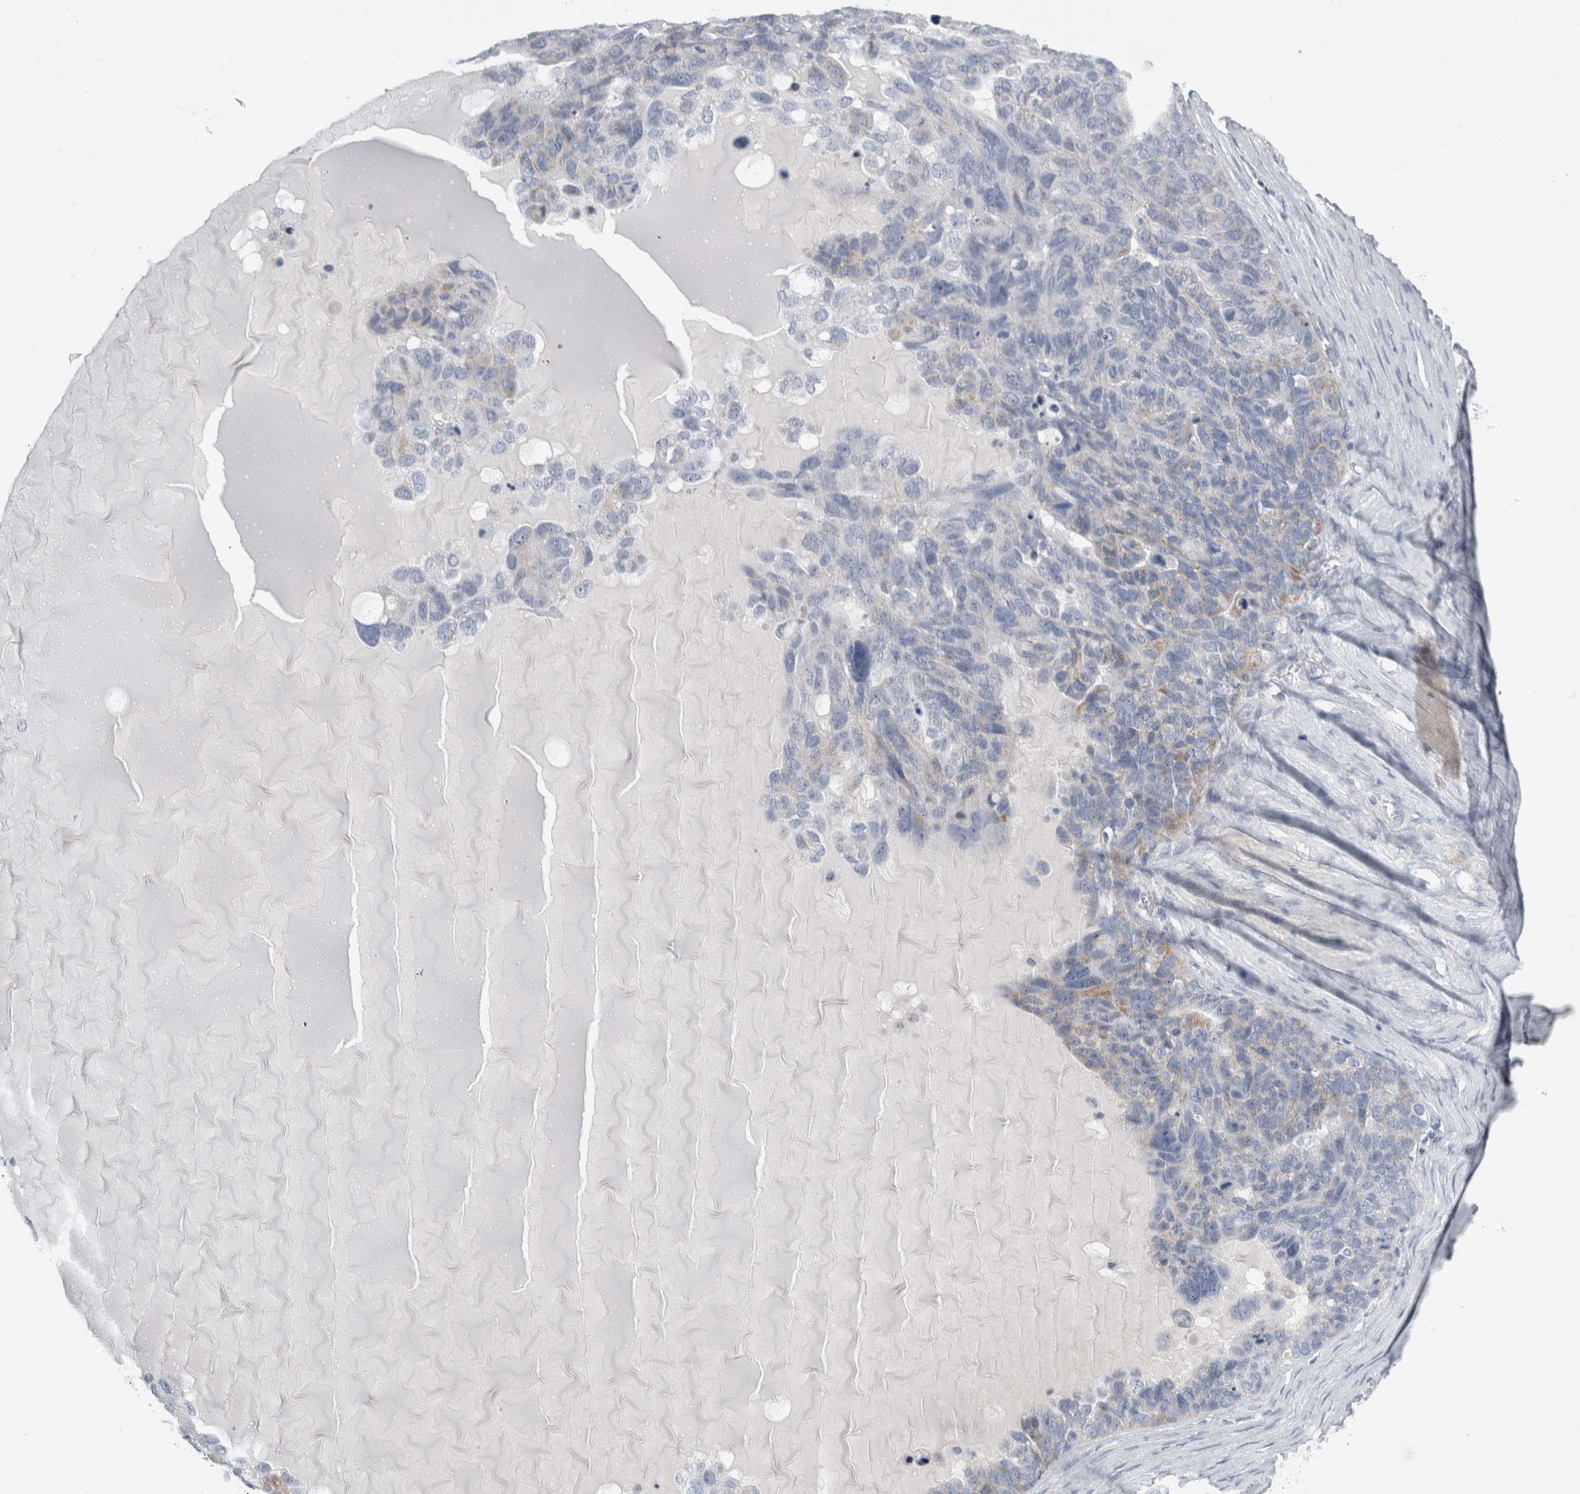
{"staining": {"intensity": "weak", "quantity": "<25%", "location": "cytoplasmic/membranous"}, "tissue": "ovarian cancer", "cell_type": "Tumor cells", "image_type": "cancer", "snomed": [{"axis": "morphology", "description": "Cystadenocarcinoma, serous, NOS"}, {"axis": "topography", "description": "Ovary"}], "caption": "Immunohistochemistry histopathology image of human ovarian cancer (serous cystadenocarcinoma) stained for a protein (brown), which exhibits no staining in tumor cells.", "gene": "FXYD7", "patient": {"sex": "female", "age": 44}}